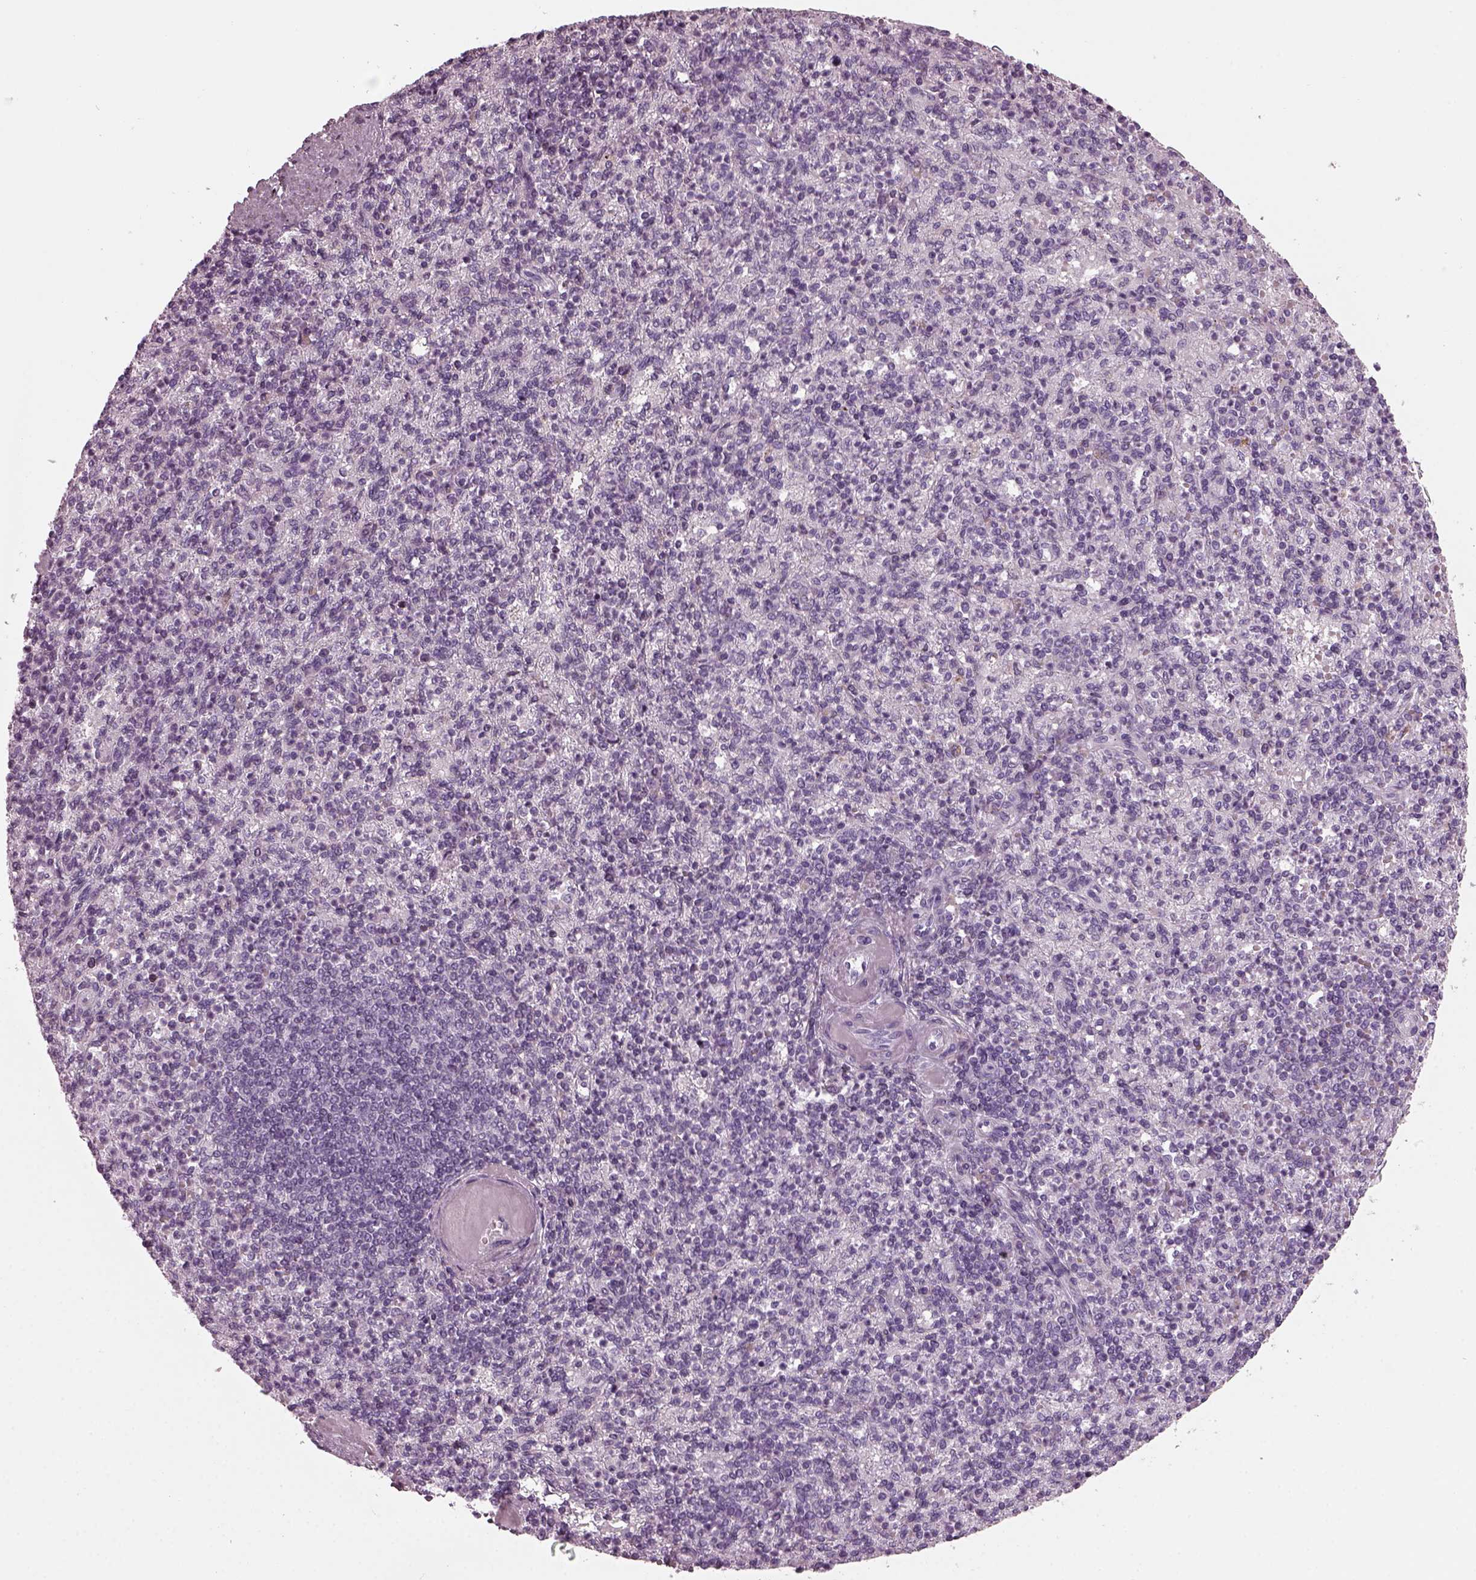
{"staining": {"intensity": "negative", "quantity": "none", "location": "none"}, "tissue": "spleen", "cell_type": "Cells in red pulp", "image_type": "normal", "snomed": [{"axis": "morphology", "description": "Normal tissue, NOS"}, {"axis": "topography", "description": "Spleen"}], "caption": "Immunohistochemistry photomicrograph of benign human spleen stained for a protein (brown), which shows no positivity in cells in red pulp.", "gene": "DPYSL5", "patient": {"sex": "female", "age": 74}}